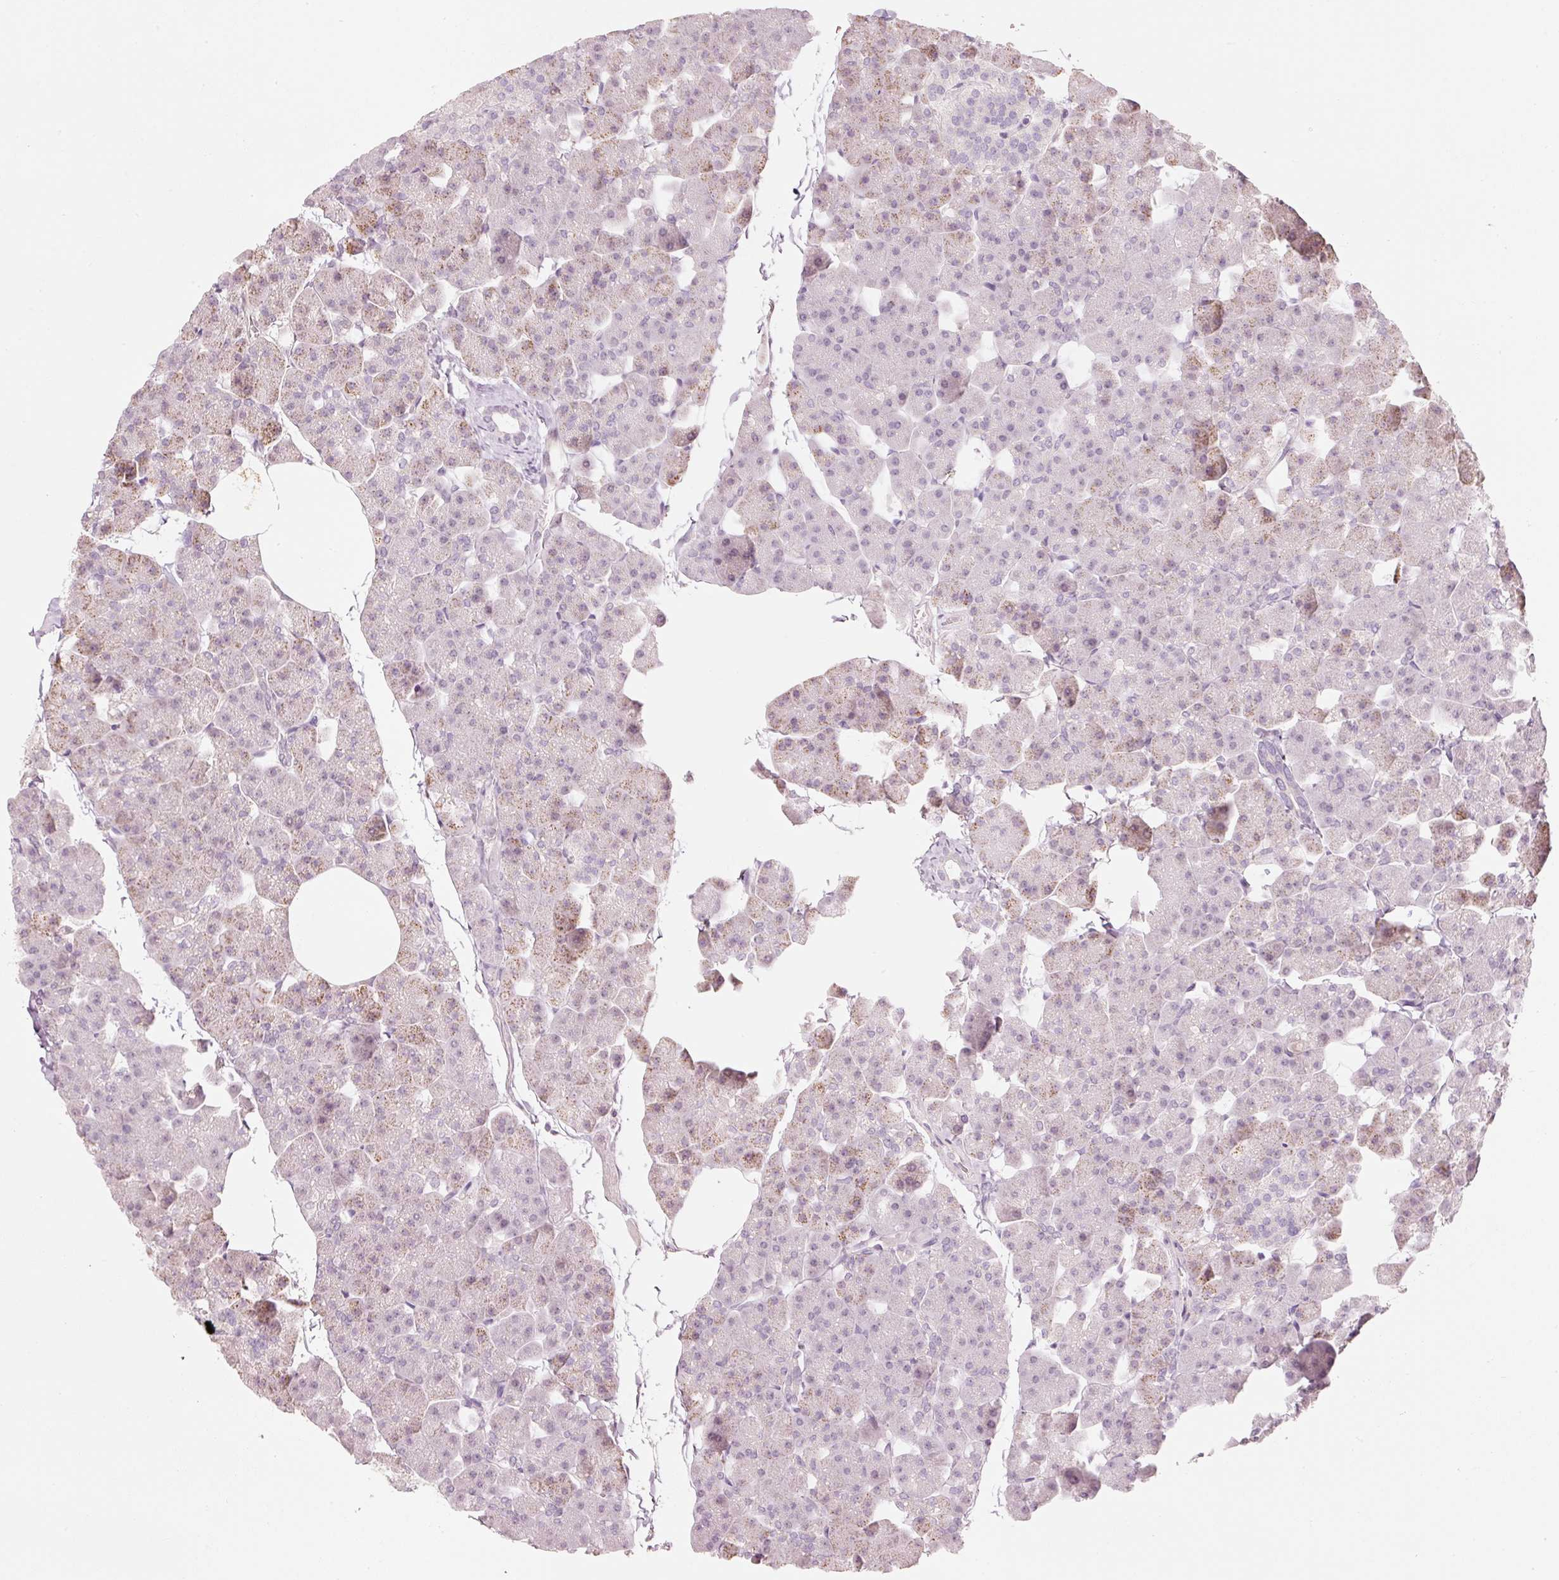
{"staining": {"intensity": "weak", "quantity": "25%-75%", "location": "cytoplasmic/membranous,nuclear"}, "tissue": "pancreas", "cell_type": "Exocrine glandular cells", "image_type": "normal", "snomed": [{"axis": "morphology", "description": "Normal tissue, NOS"}, {"axis": "topography", "description": "Pancreas"}], "caption": "This micrograph shows benign pancreas stained with immunohistochemistry (IHC) to label a protein in brown. The cytoplasmic/membranous,nuclear of exocrine glandular cells show weak positivity for the protein. Nuclei are counter-stained blue.", "gene": "TREX2", "patient": {"sex": "male", "age": 35}}